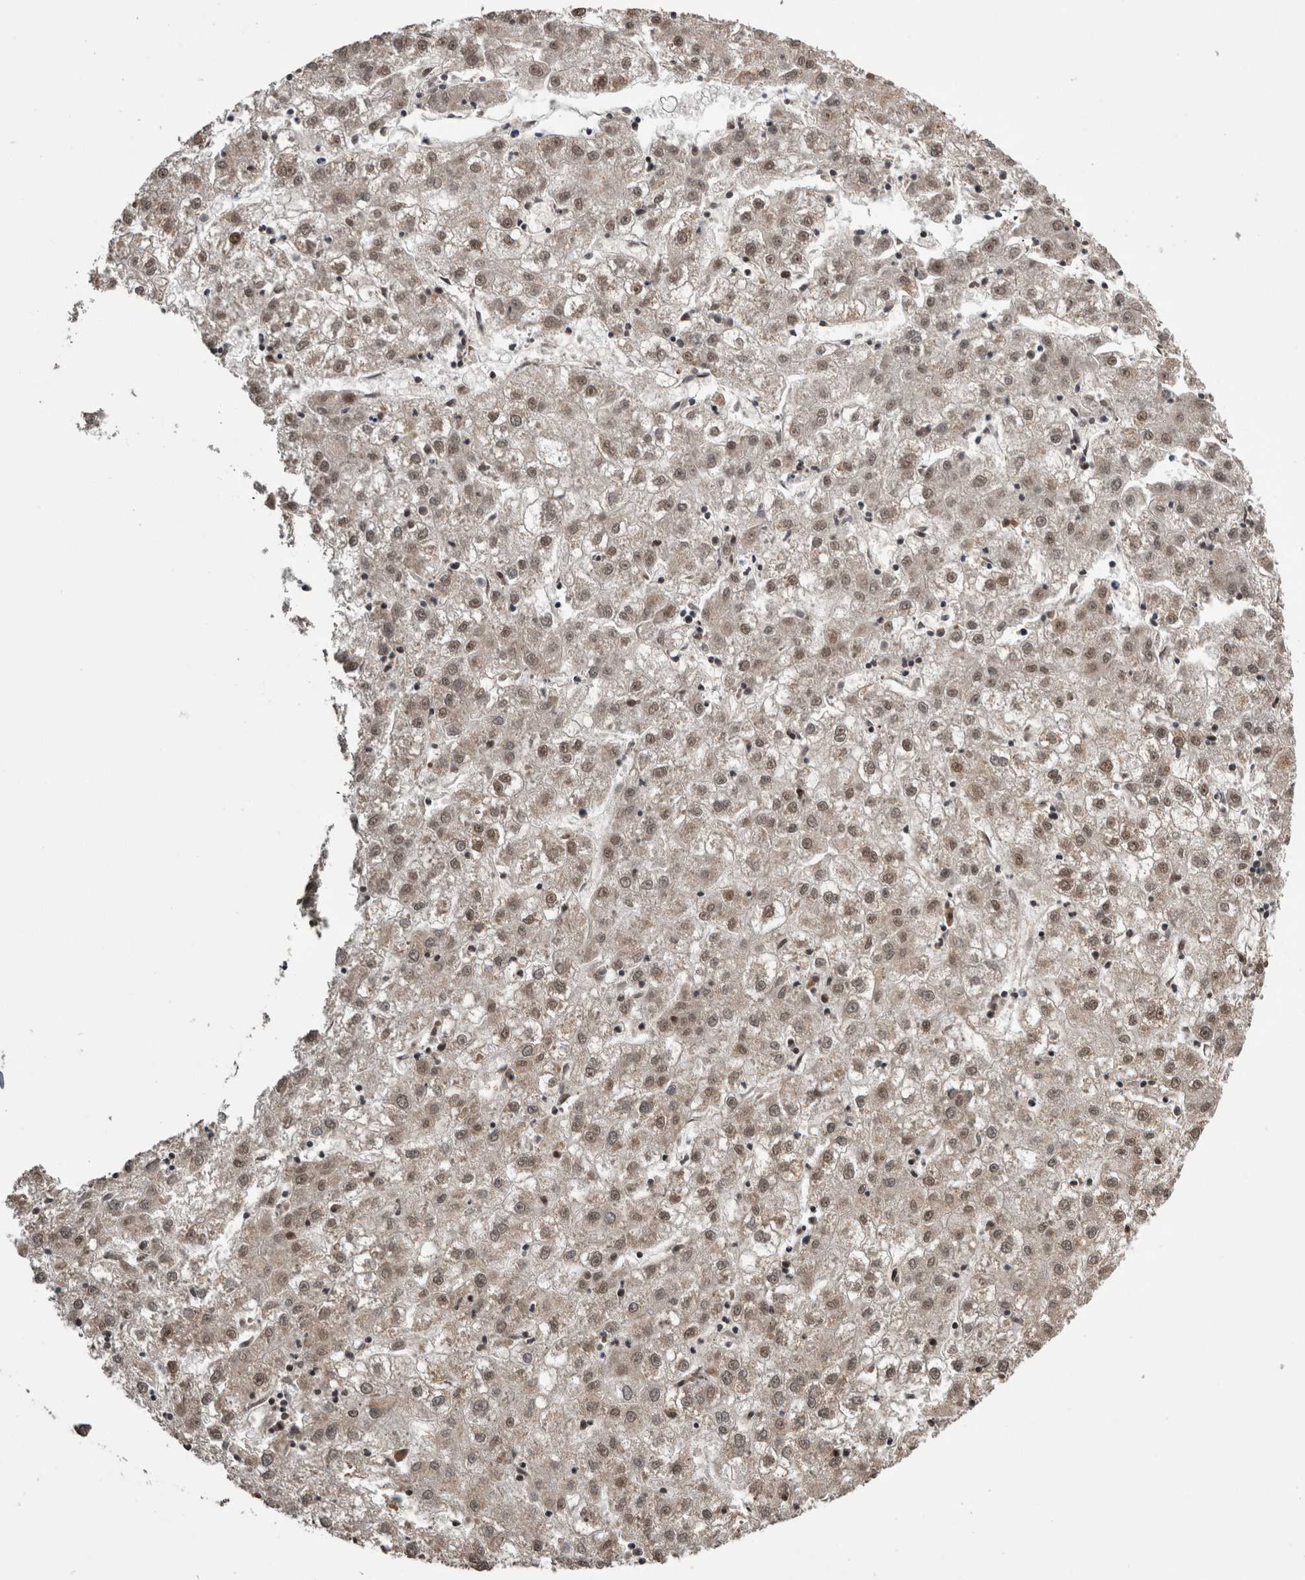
{"staining": {"intensity": "weak", "quantity": "25%-75%", "location": "cytoplasmic/membranous,nuclear"}, "tissue": "liver cancer", "cell_type": "Tumor cells", "image_type": "cancer", "snomed": [{"axis": "morphology", "description": "Carcinoma, Hepatocellular, NOS"}, {"axis": "topography", "description": "Liver"}], "caption": "Protein expression analysis of human liver hepatocellular carcinoma reveals weak cytoplasmic/membranous and nuclear staining in about 25%-75% of tumor cells.", "gene": "CPSF2", "patient": {"sex": "male", "age": 72}}